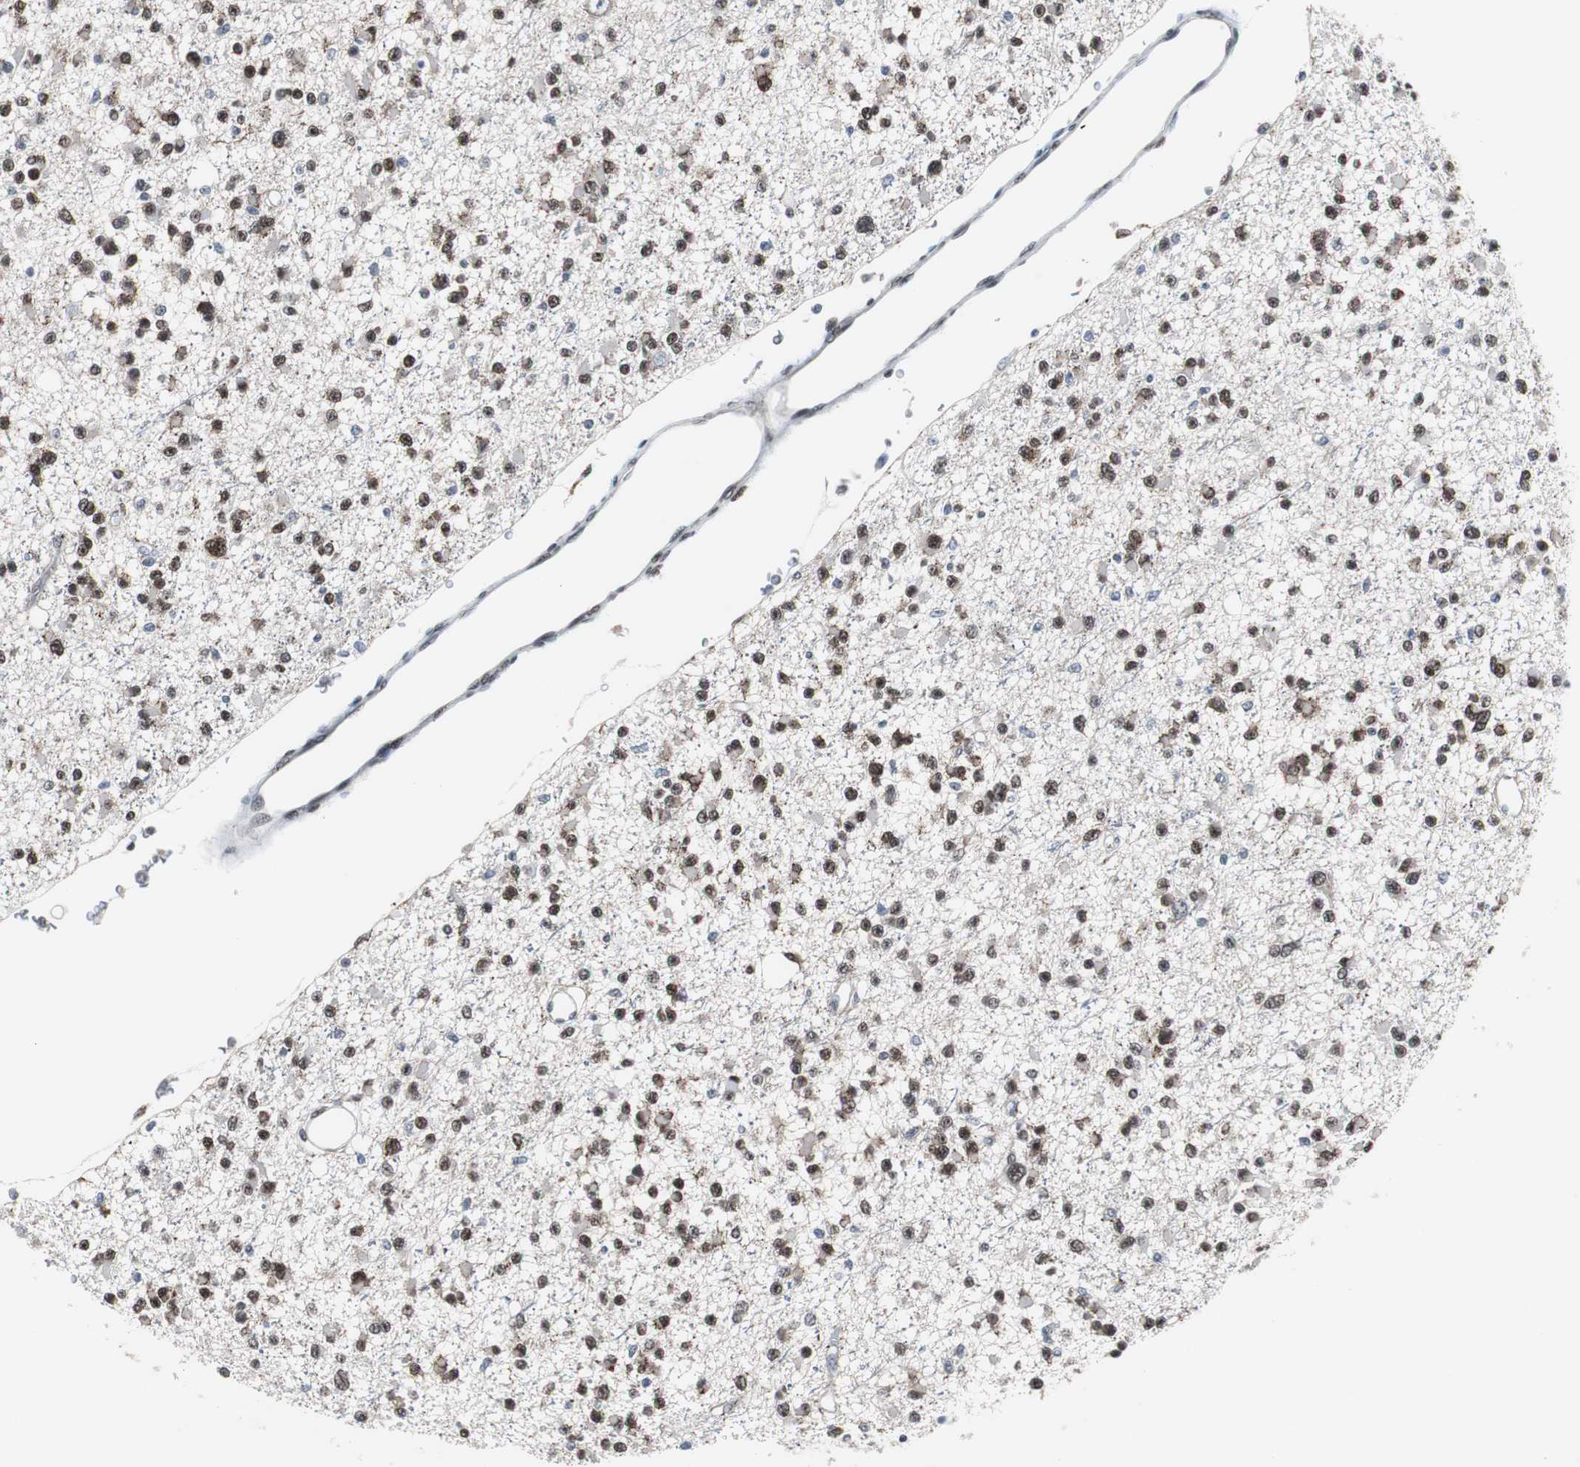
{"staining": {"intensity": "strong", "quantity": ">75%", "location": "nuclear"}, "tissue": "glioma", "cell_type": "Tumor cells", "image_type": "cancer", "snomed": [{"axis": "morphology", "description": "Glioma, malignant, Low grade"}, {"axis": "topography", "description": "Brain"}], "caption": "A high amount of strong nuclear positivity is appreciated in approximately >75% of tumor cells in low-grade glioma (malignant) tissue. The protein of interest is shown in brown color, while the nuclei are stained blue.", "gene": "ZHX2", "patient": {"sex": "female", "age": 22}}